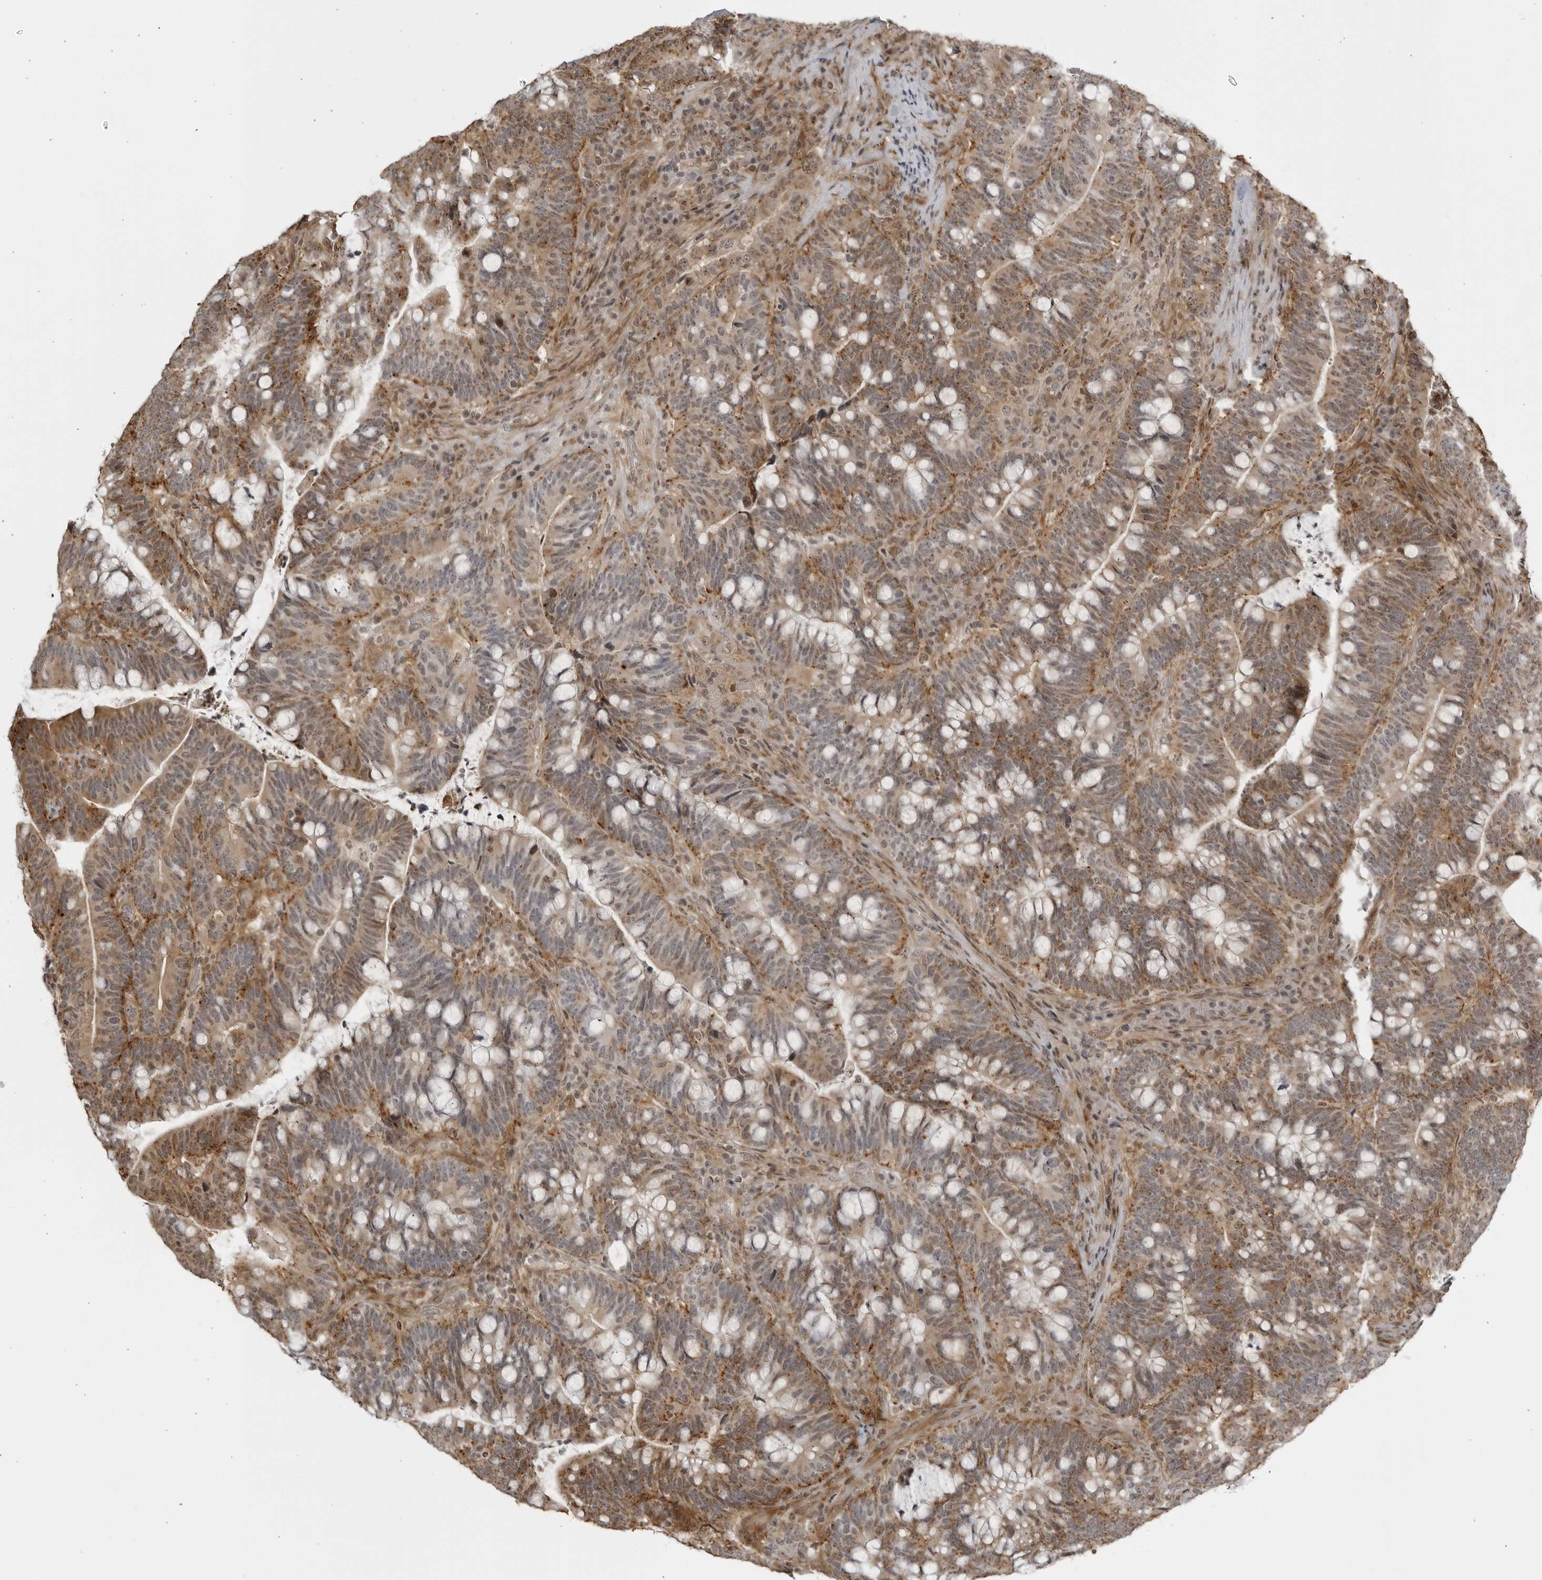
{"staining": {"intensity": "moderate", "quantity": "<25%", "location": "cytoplasmic/membranous"}, "tissue": "colorectal cancer", "cell_type": "Tumor cells", "image_type": "cancer", "snomed": [{"axis": "morphology", "description": "Adenocarcinoma, NOS"}, {"axis": "topography", "description": "Colon"}], "caption": "Approximately <25% of tumor cells in colorectal cancer (adenocarcinoma) reveal moderate cytoplasmic/membranous protein staining as visualized by brown immunohistochemical staining.", "gene": "TCF21", "patient": {"sex": "female", "age": 66}}